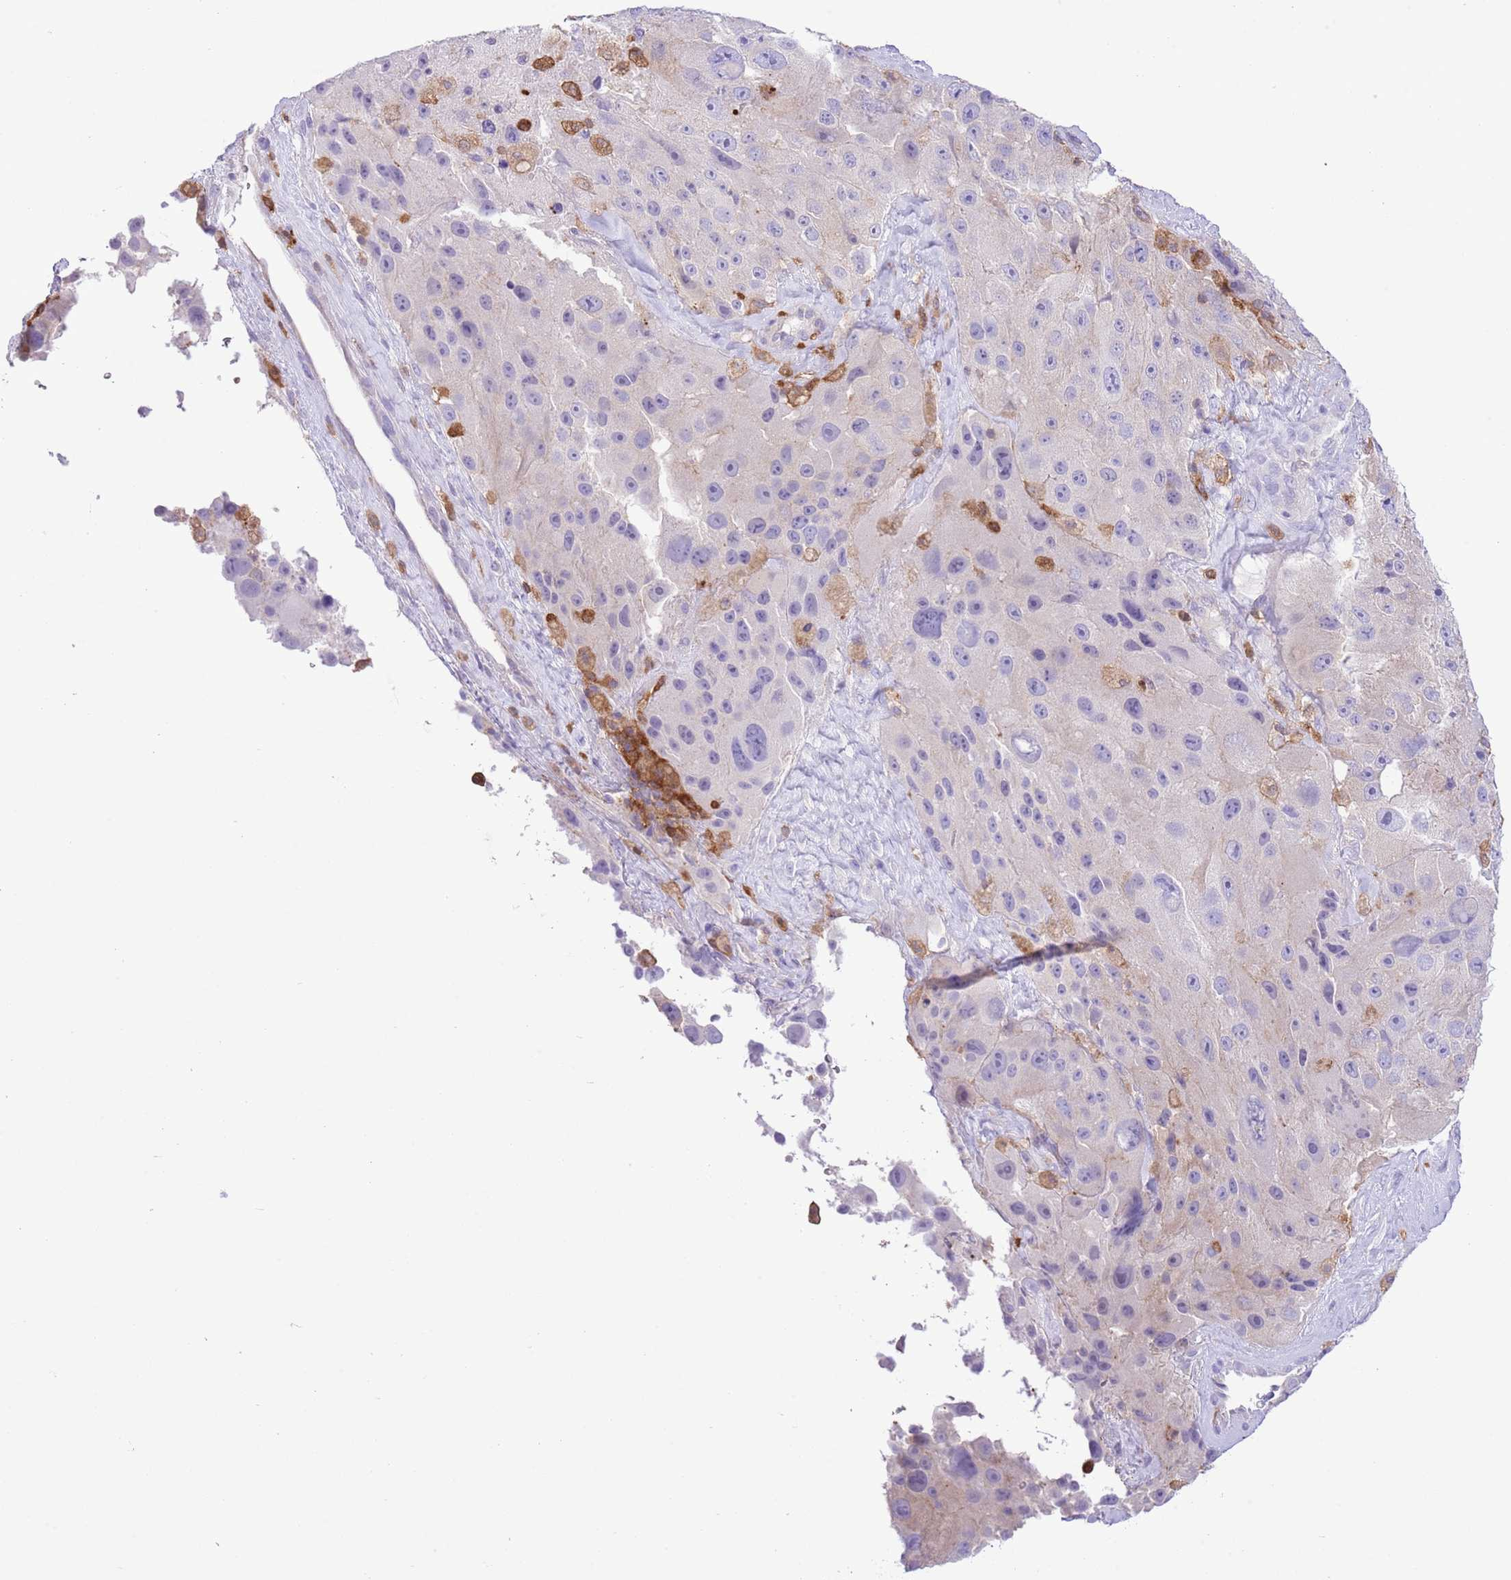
{"staining": {"intensity": "negative", "quantity": "none", "location": "none"}, "tissue": "melanoma", "cell_type": "Tumor cells", "image_type": "cancer", "snomed": [{"axis": "morphology", "description": "Malignant melanoma, Metastatic site"}, {"axis": "topography", "description": "Lymph node"}], "caption": "Immunohistochemistry (IHC) of malignant melanoma (metastatic site) exhibits no staining in tumor cells.", "gene": "EFHD2", "patient": {"sex": "male", "age": 62}}